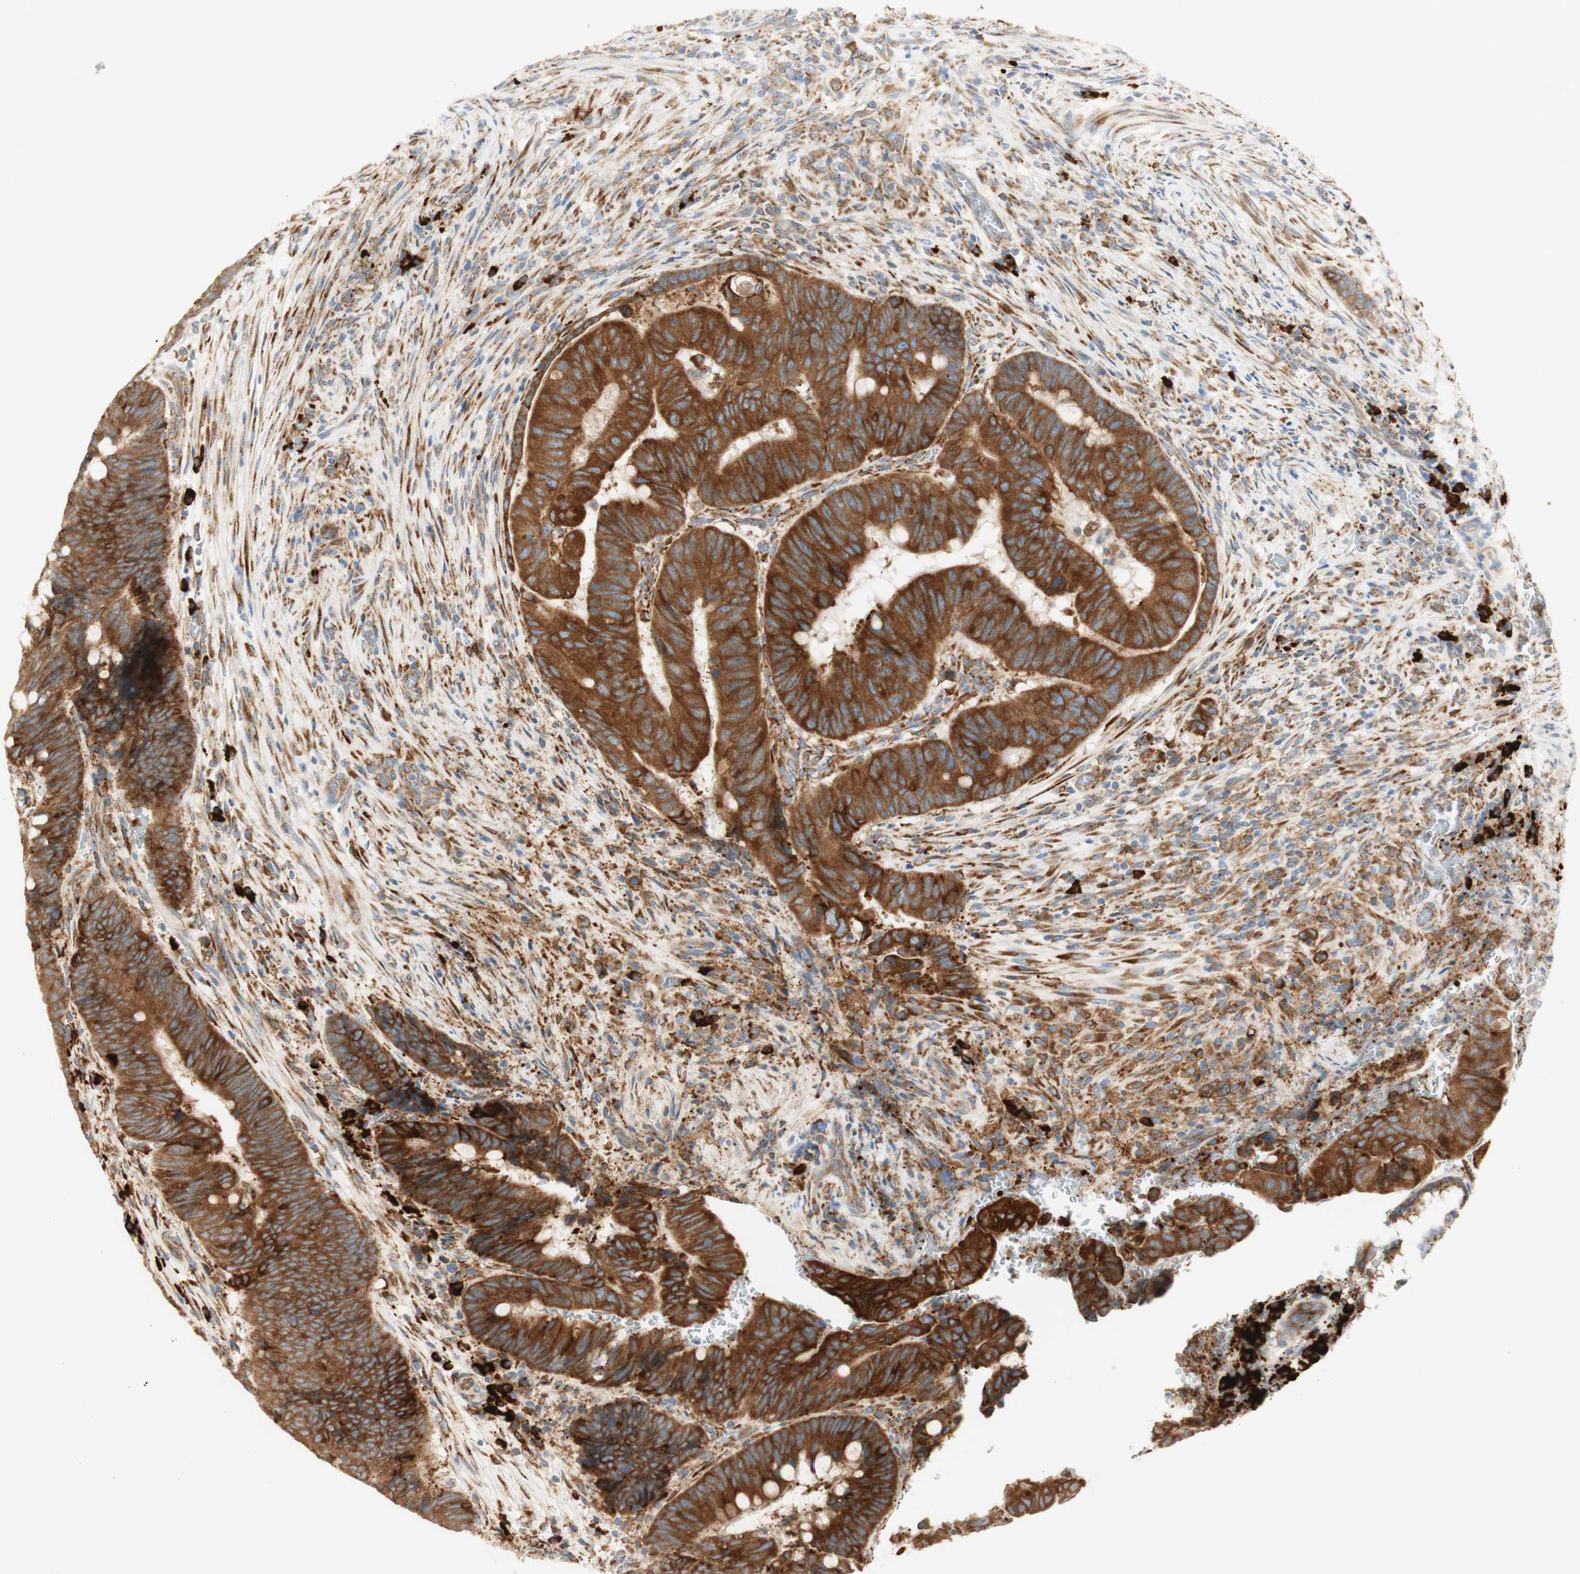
{"staining": {"intensity": "strong", "quantity": ">75%", "location": "cytoplasmic/membranous"}, "tissue": "colorectal cancer", "cell_type": "Tumor cells", "image_type": "cancer", "snomed": [{"axis": "morphology", "description": "Normal tissue, NOS"}, {"axis": "morphology", "description": "Adenocarcinoma, NOS"}, {"axis": "topography", "description": "Rectum"}, {"axis": "topography", "description": "Peripheral nerve tissue"}], "caption": "Protein expression by IHC shows strong cytoplasmic/membranous staining in about >75% of tumor cells in adenocarcinoma (colorectal).", "gene": "MANF", "patient": {"sex": "male", "age": 92}}